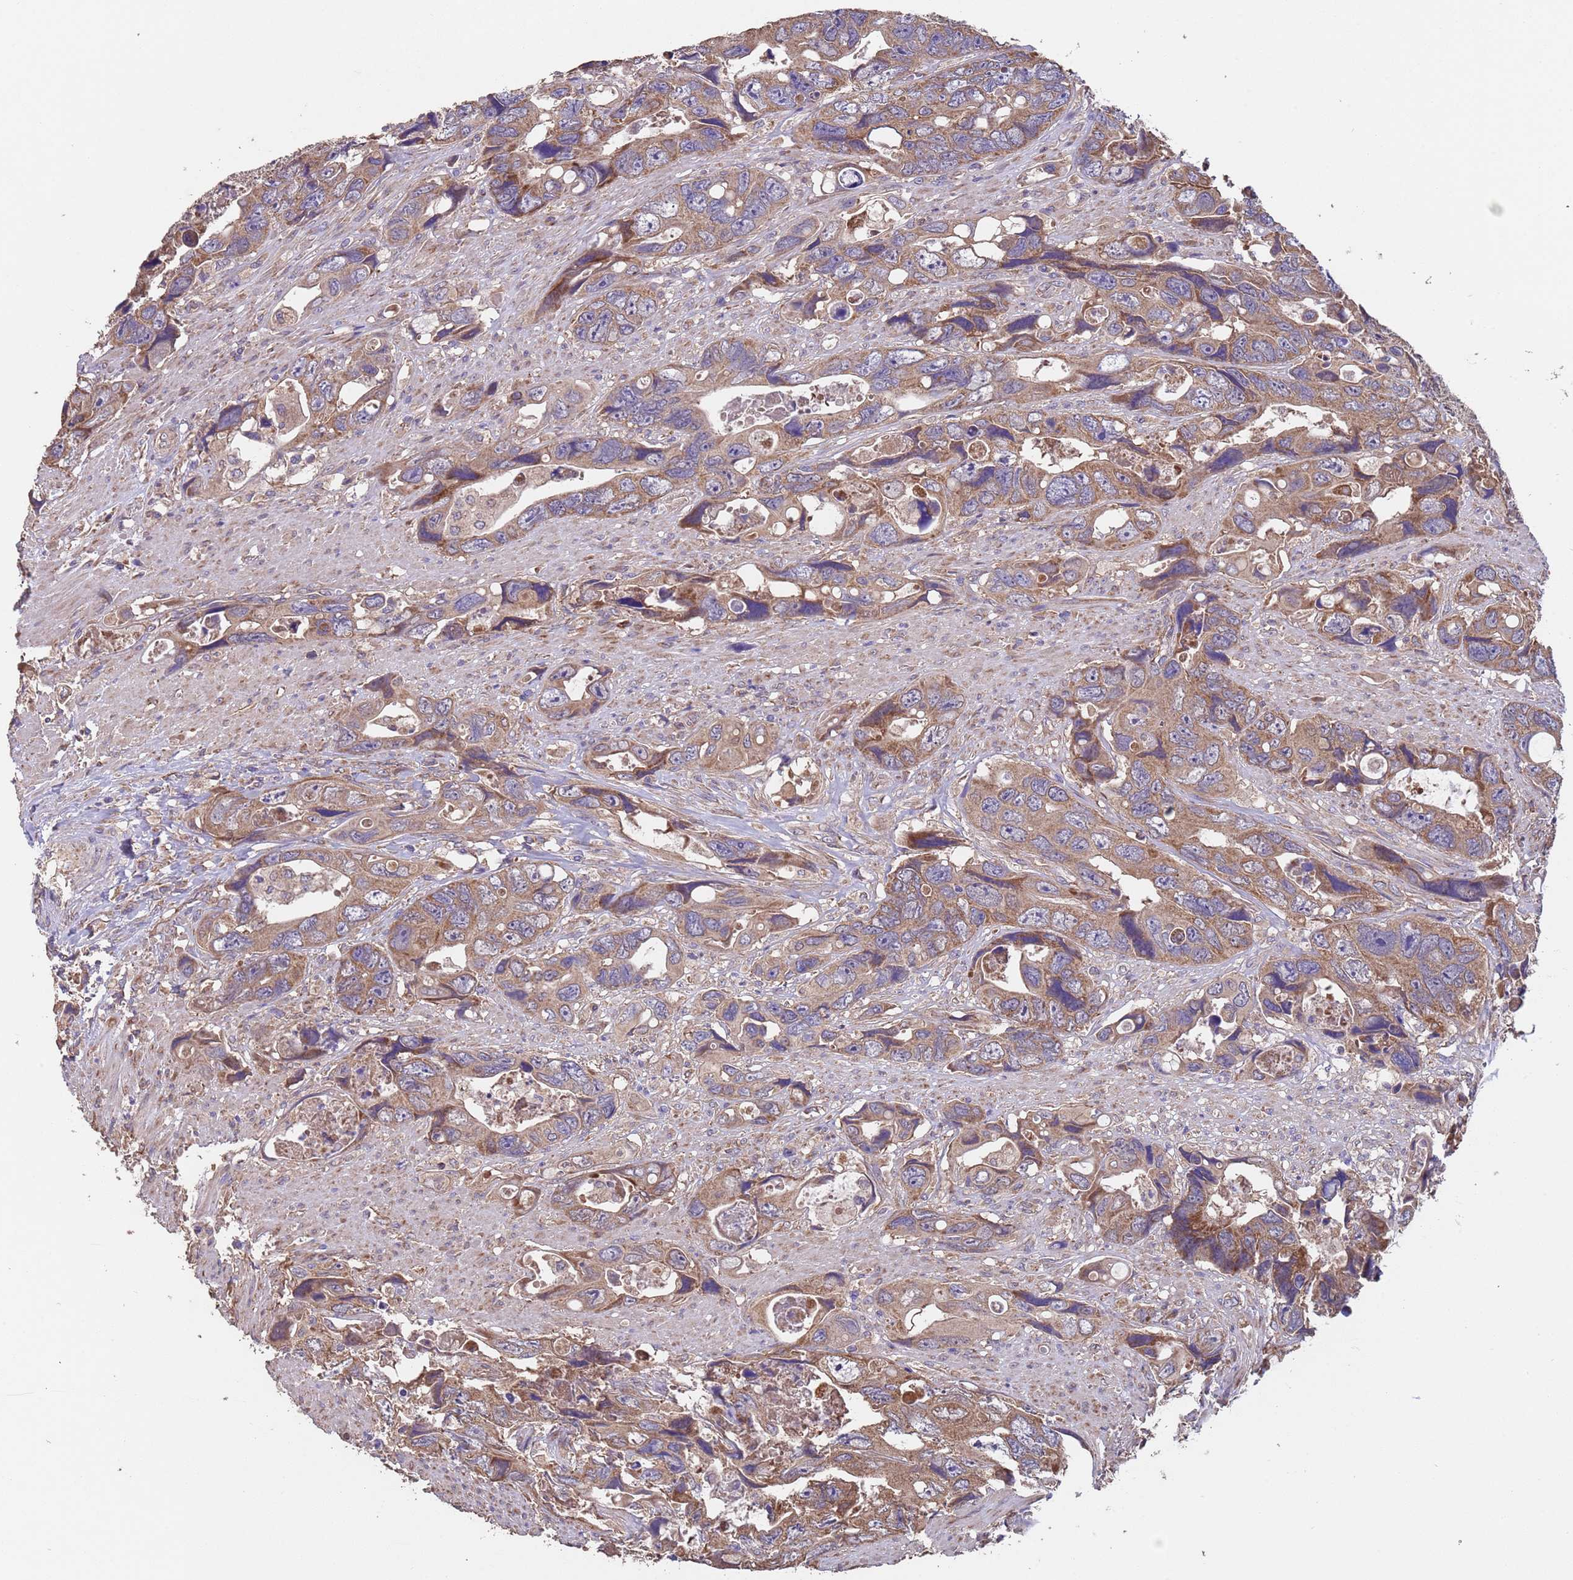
{"staining": {"intensity": "moderate", "quantity": ">75%", "location": "cytoplasmic/membranous"}, "tissue": "colorectal cancer", "cell_type": "Tumor cells", "image_type": "cancer", "snomed": [{"axis": "morphology", "description": "Adenocarcinoma, NOS"}, {"axis": "topography", "description": "Rectum"}], "caption": "An immunohistochemistry (IHC) photomicrograph of neoplastic tissue is shown. Protein staining in brown shows moderate cytoplasmic/membranous positivity in adenocarcinoma (colorectal) within tumor cells.", "gene": "EEF1AKMT1", "patient": {"sex": "male", "age": 57}}